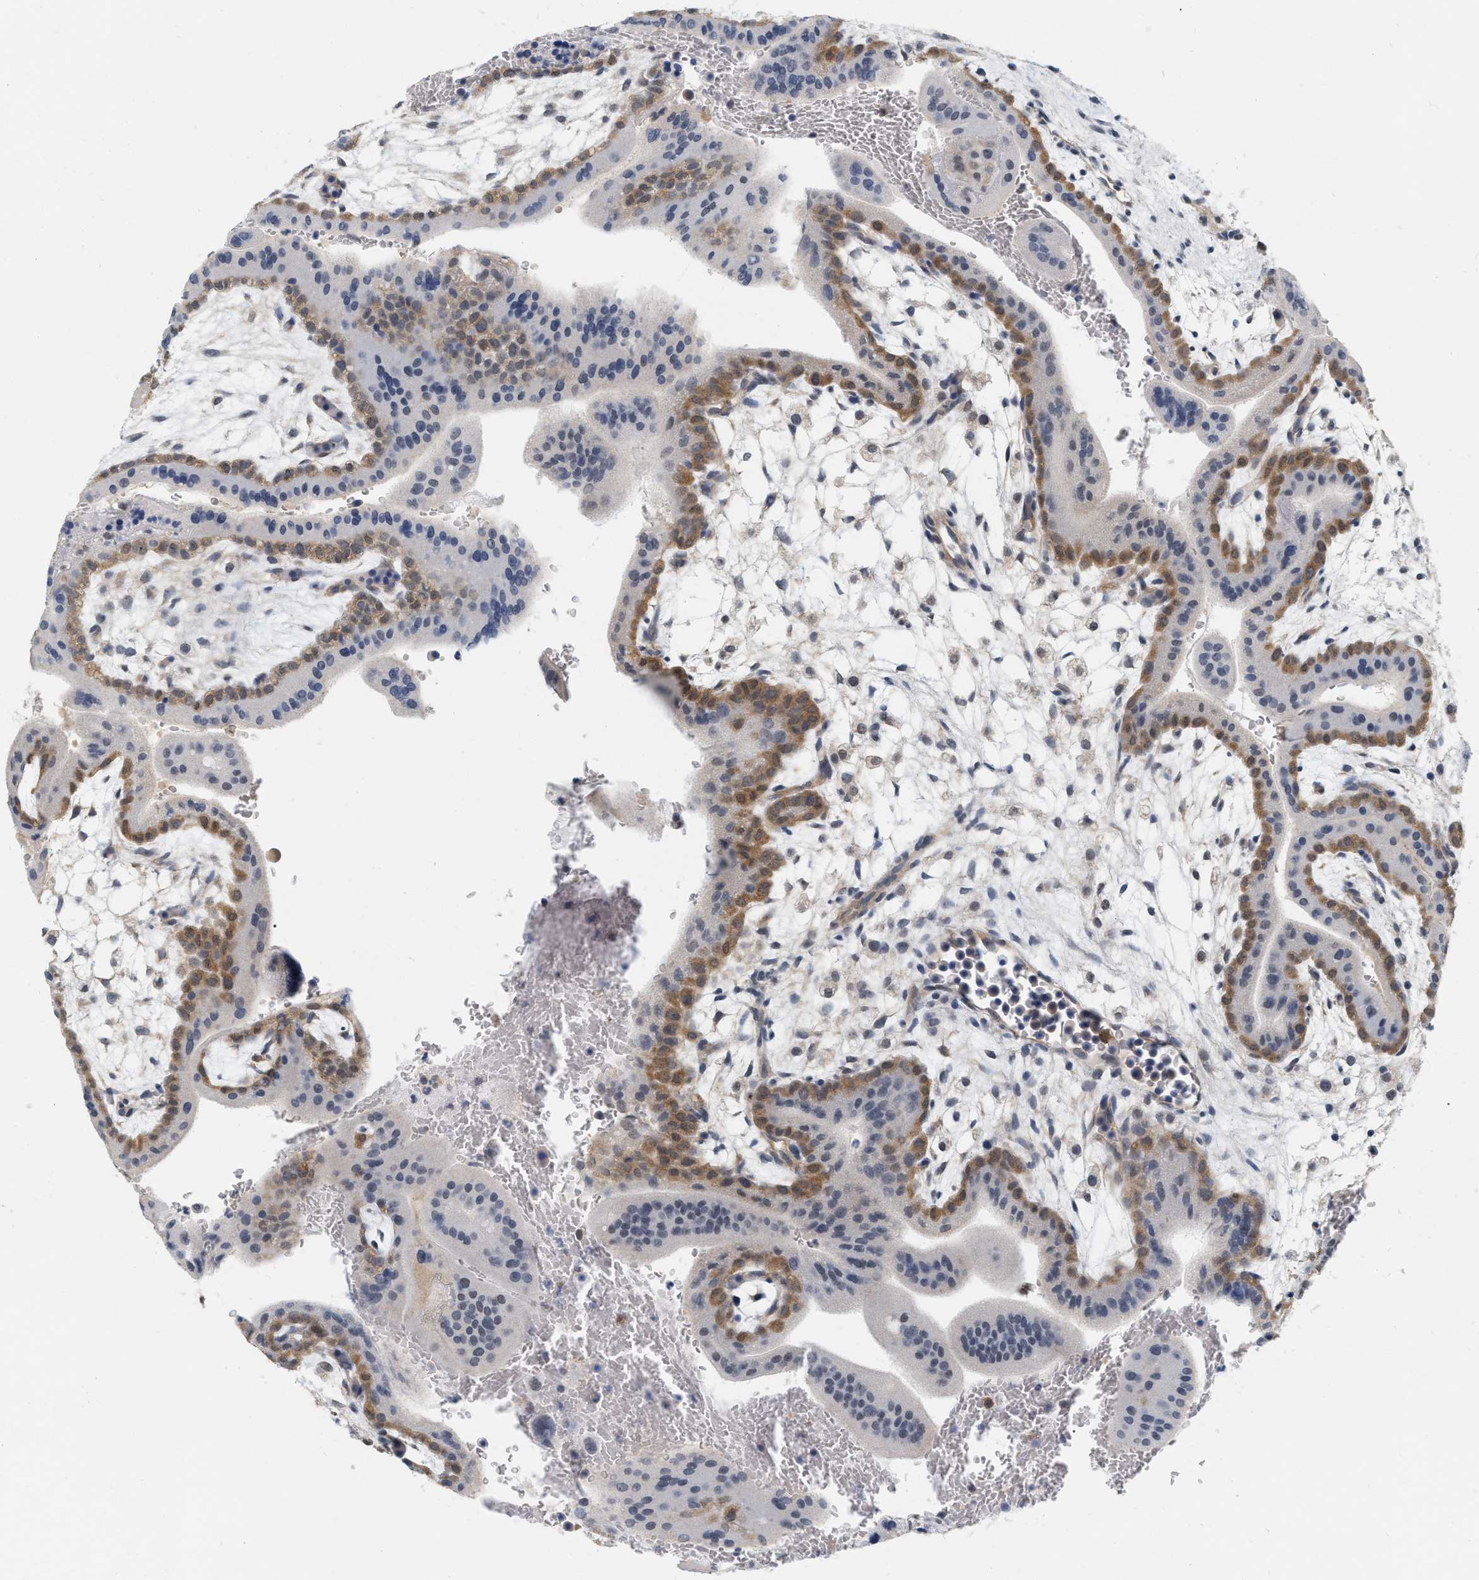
{"staining": {"intensity": "moderate", "quantity": ">75%", "location": "nuclear"}, "tissue": "placenta", "cell_type": "Decidual cells", "image_type": "normal", "snomed": [{"axis": "morphology", "description": "Normal tissue, NOS"}, {"axis": "topography", "description": "Placenta"}], "caption": "DAB (3,3'-diaminobenzidine) immunohistochemical staining of benign placenta demonstrates moderate nuclear protein expression in about >75% of decidual cells.", "gene": "RUVBL1", "patient": {"sex": "female", "age": 35}}